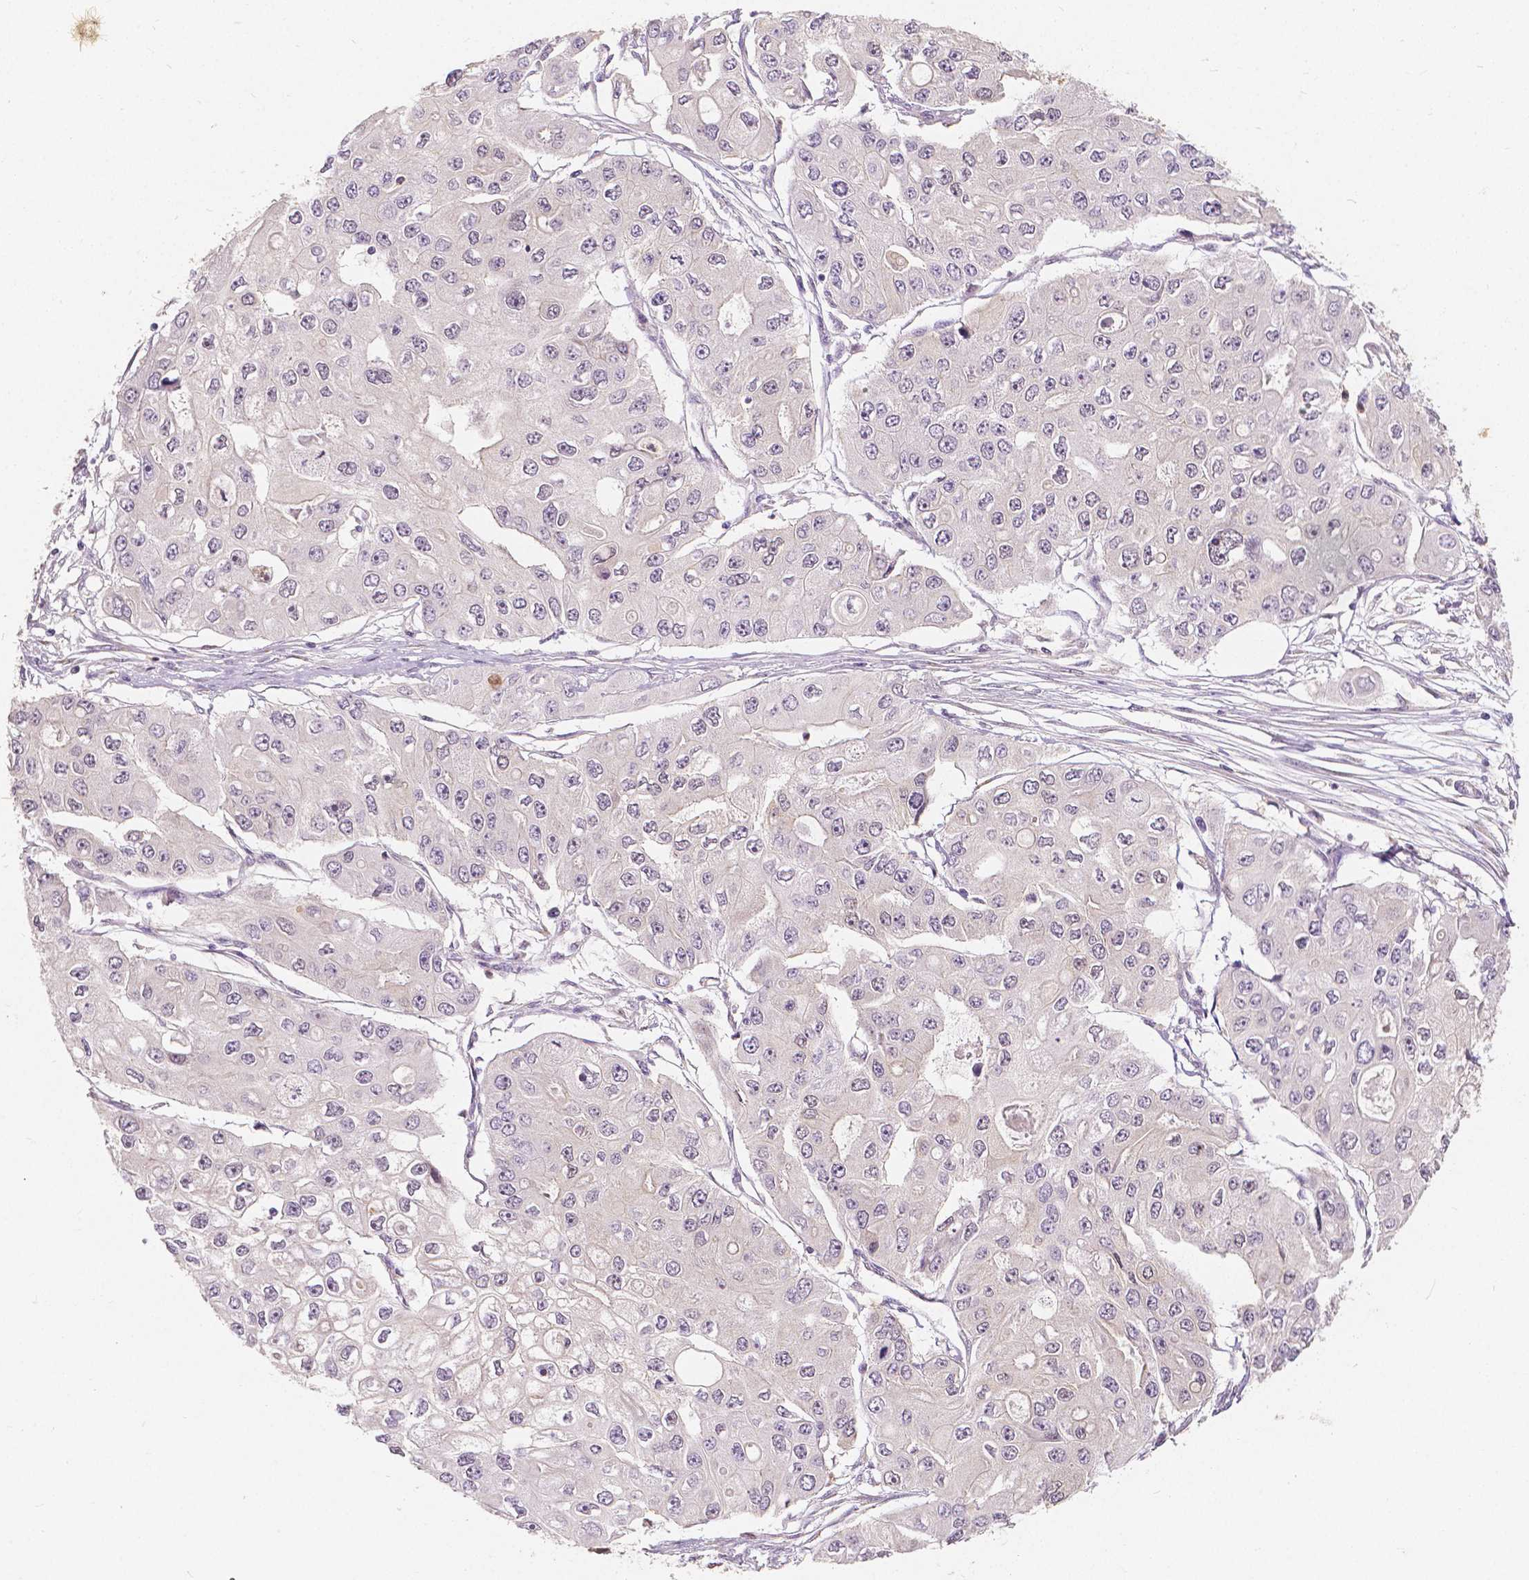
{"staining": {"intensity": "negative", "quantity": "none", "location": "none"}, "tissue": "ovarian cancer", "cell_type": "Tumor cells", "image_type": "cancer", "snomed": [{"axis": "morphology", "description": "Cystadenocarcinoma, serous, NOS"}, {"axis": "topography", "description": "Ovary"}], "caption": "Serous cystadenocarcinoma (ovarian) stained for a protein using IHC exhibits no staining tumor cells.", "gene": "NAPRT", "patient": {"sex": "female", "age": 56}}